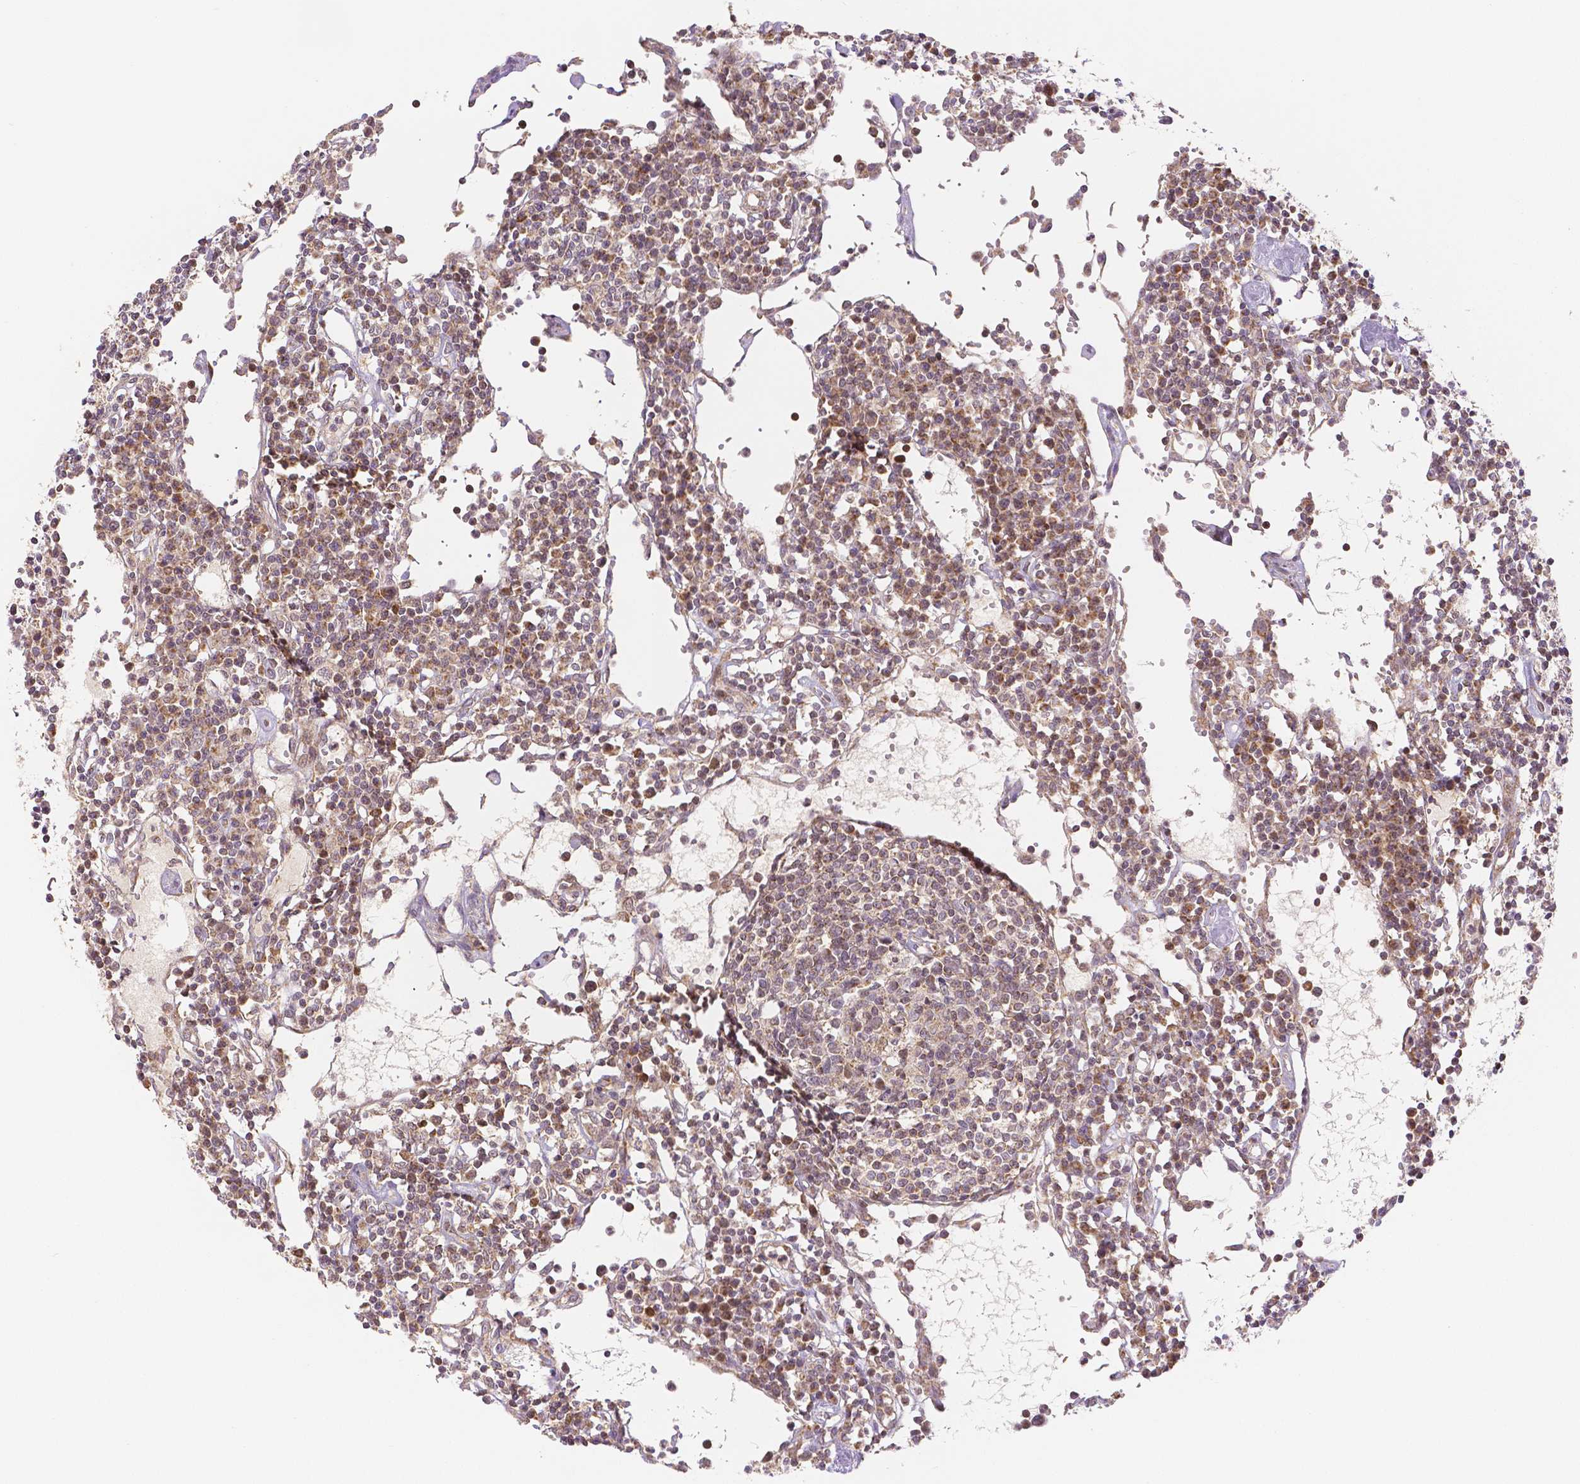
{"staining": {"intensity": "moderate", "quantity": "<25%", "location": "nuclear"}, "tissue": "lymph node", "cell_type": "Germinal center cells", "image_type": "normal", "snomed": [{"axis": "morphology", "description": "Normal tissue, NOS"}, {"axis": "topography", "description": "Lymph node"}], "caption": "Immunohistochemical staining of unremarkable human lymph node demonstrates low levels of moderate nuclear staining in approximately <25% of germinal center cells. Nuclei are stained in blue.", "gene": "RHOT1", "patient": {"sex": "female", "age": 78}}